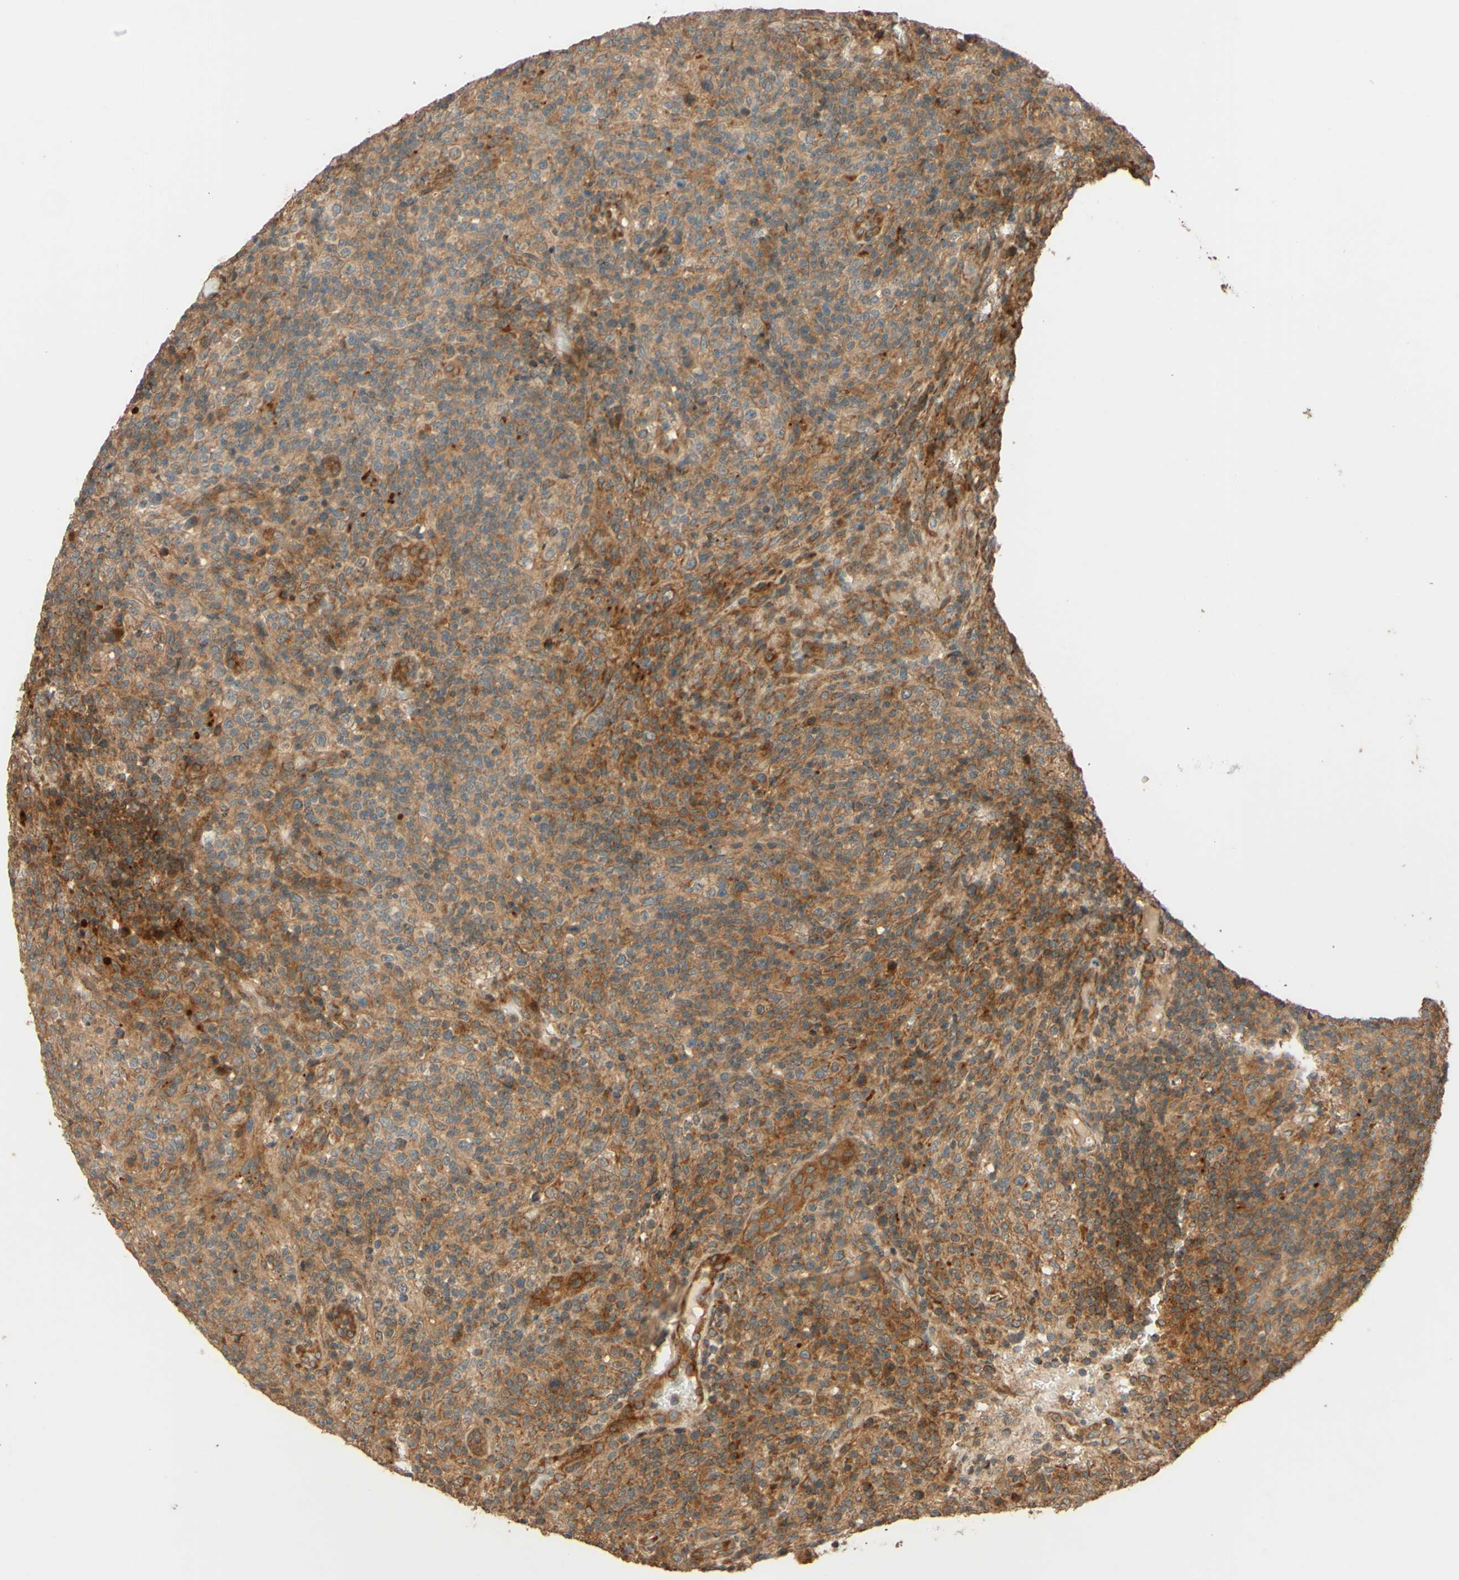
{"staining": {"intensity": "moderate", "quantity": ">75%", "location": "cytoplasmic/membranous"}, "tissue": "lymphoma", "cell_type": "Tumor cells", "image_type": "cancer", "snomed": [{"axis": "morphology", "description": "Malignant lymphoma, non-Hodgkin's type, High grade"}, {"axis": "topography", "description": "Lymph node"}], "caption": "There is medium levels of moderate cytoplasmic/membranous staining in tumor cells of malignant lymphoma, non-Hodgkin's type (high-grade), as demonstrated by immunohistochemical staining (brown color).", "gene": "RNF19A", "patient": {"sex": "female", "age": 76}}